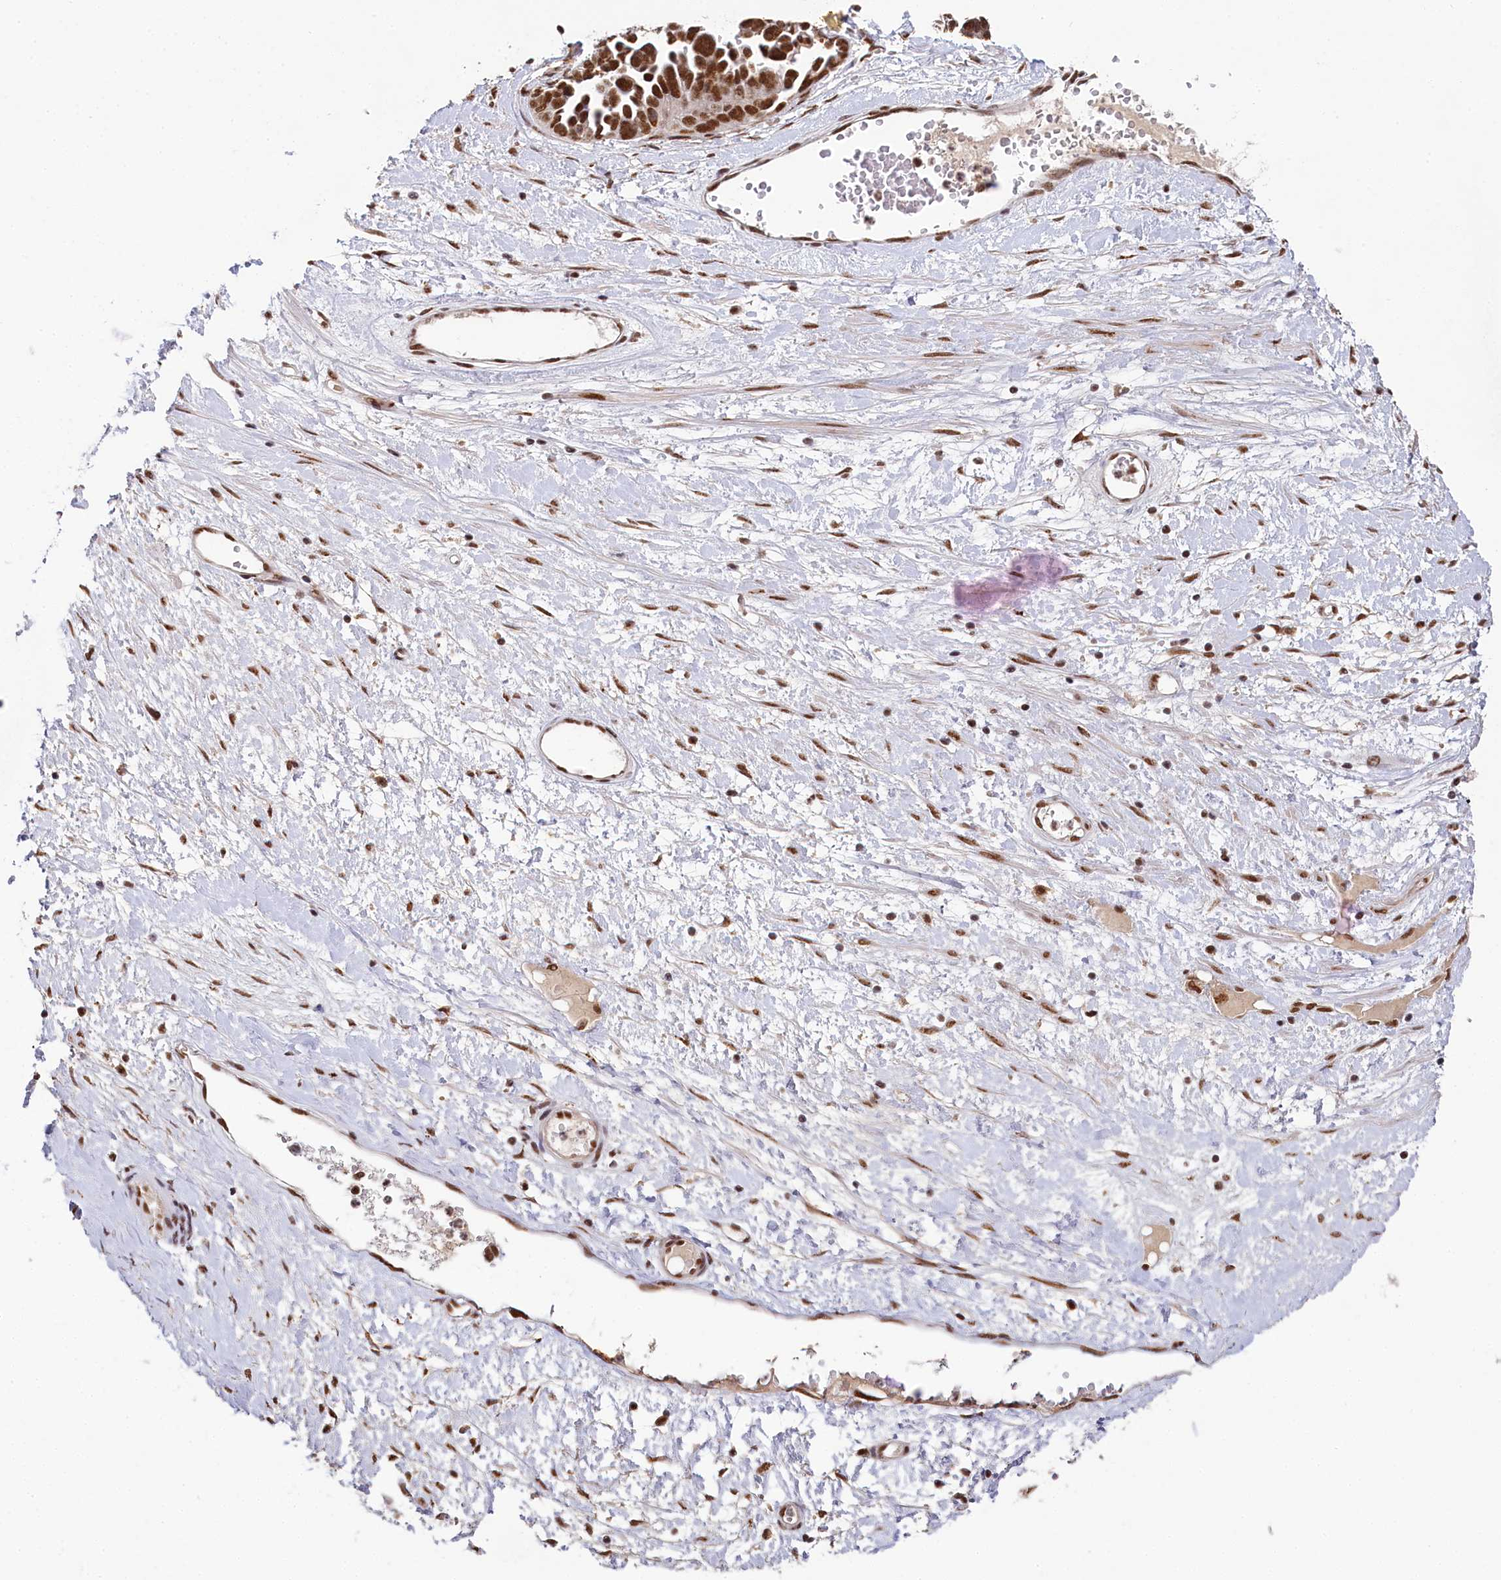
{"staining": {"intensity": "strong", "quantity": ">75%", "location": "nuclear"}, "tissue": "ovarian cancer", "cell_type": "Tumor cells", "image_type": "cancer", "snomed": [{"axis": "morphology", "description": "Cystadenocarcinoma, serous, NOS"}, {"axis": "topography", "description": "Ovary"}], "caption": "The histopathology image reveals immunohistochemical staining of ovarian cancer. There is strong nuclear expression is seen in about >75% of tumor cells.", "gene": "PPHLN1", "patient": {"sex": "female", "age": 54}}